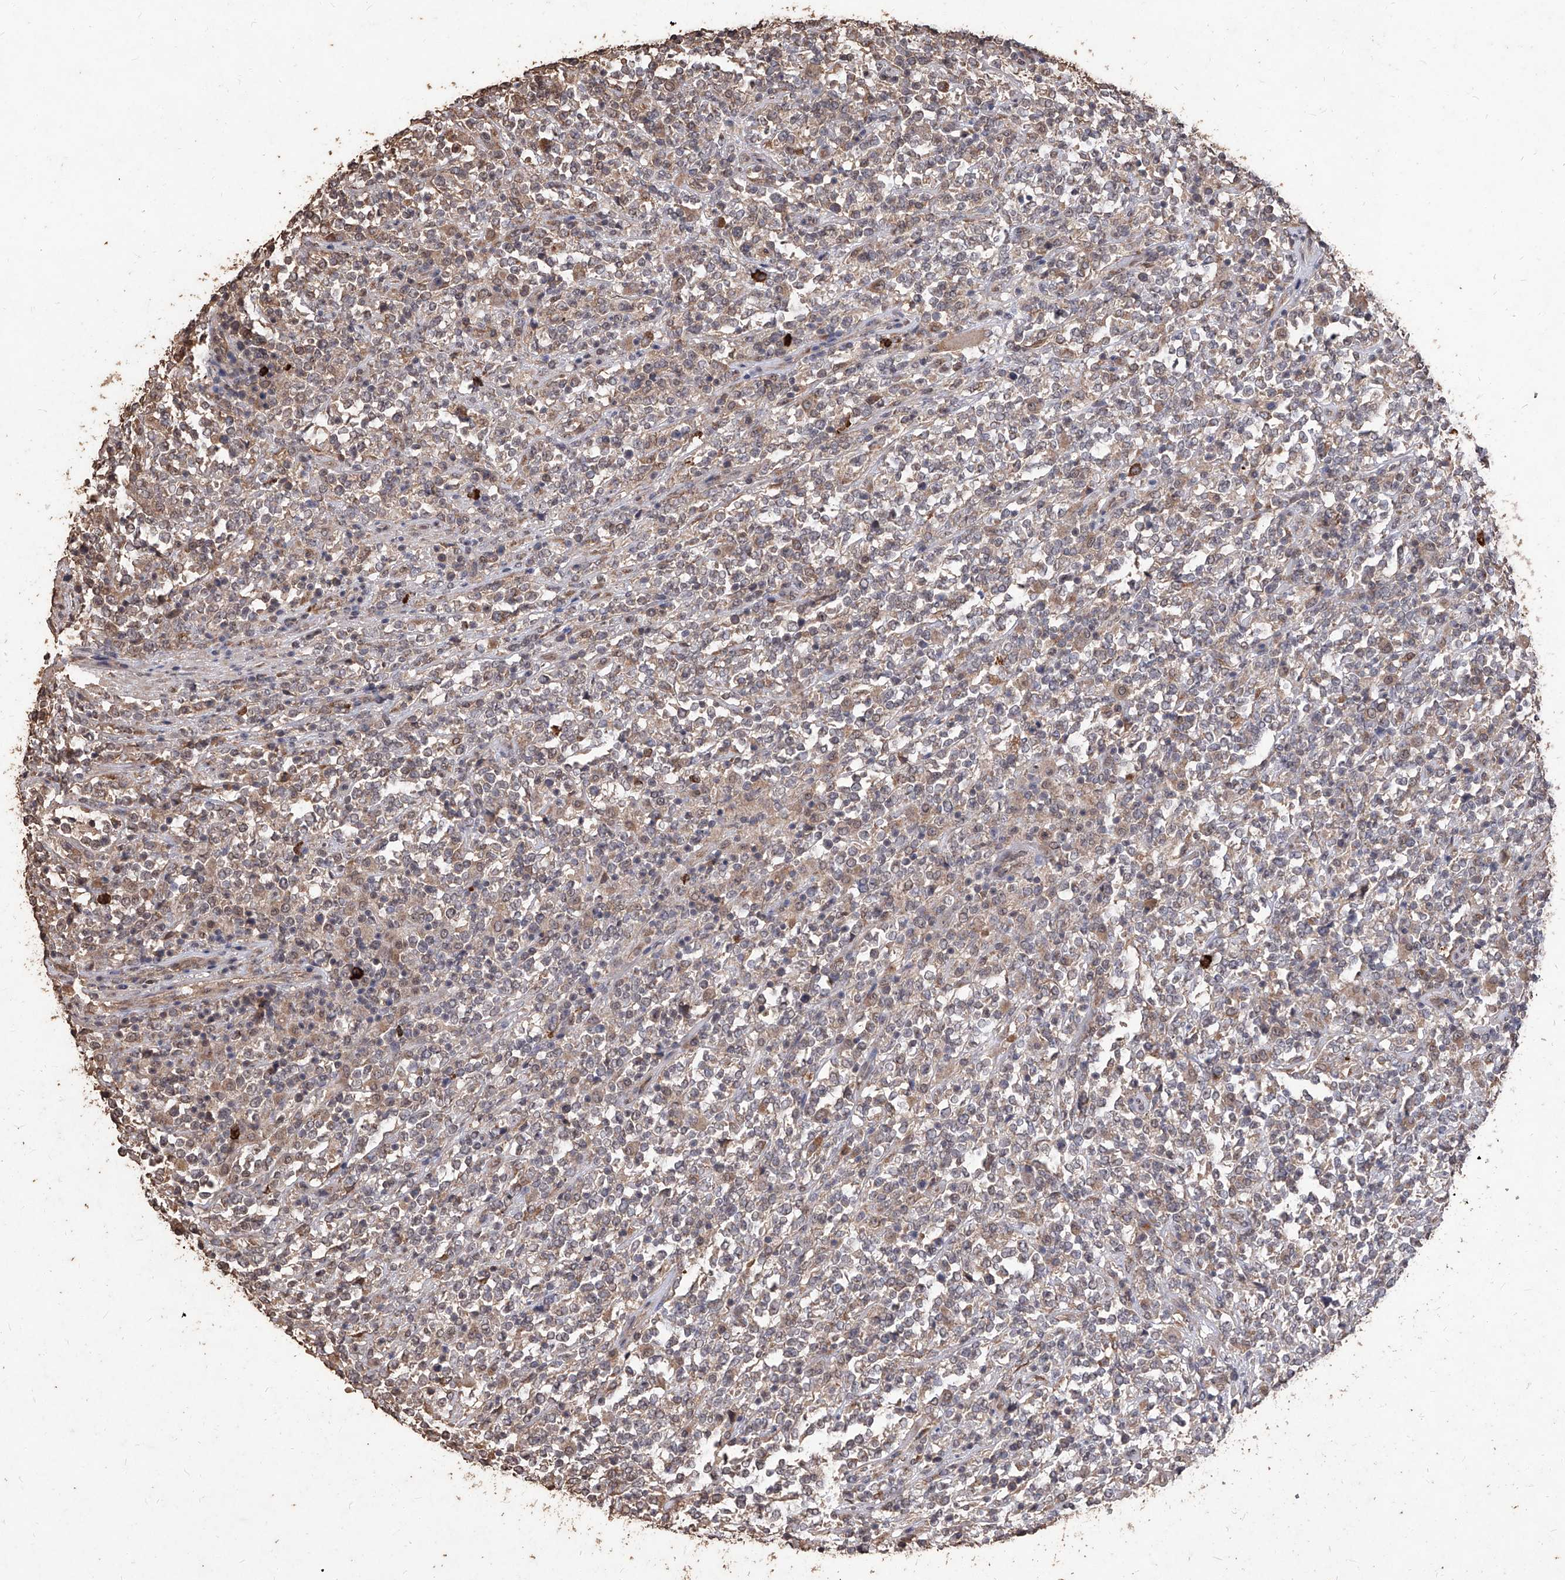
{"staining": {"intensity": "negative", "quantity": "none", "location": "none"}, "tissue": "lymphoma", "cell_type": "Tumor cells", "image_type": "cancer", "snomed": [{"axis": "morphology", "description": "Malignant lymphoma, non-Hodgkin's type, High grade"}, {"axis": "topography", "description": "Soft tissue"}], "caption": "Immunohistochemistry (IHC) photomicrograph of neoplastic tissue: human lymphoma stained with DAB reveals no significant protein positivity in tumor cells.", "gene": "EML1", "patient": {"sex": "male", "age": 18}}